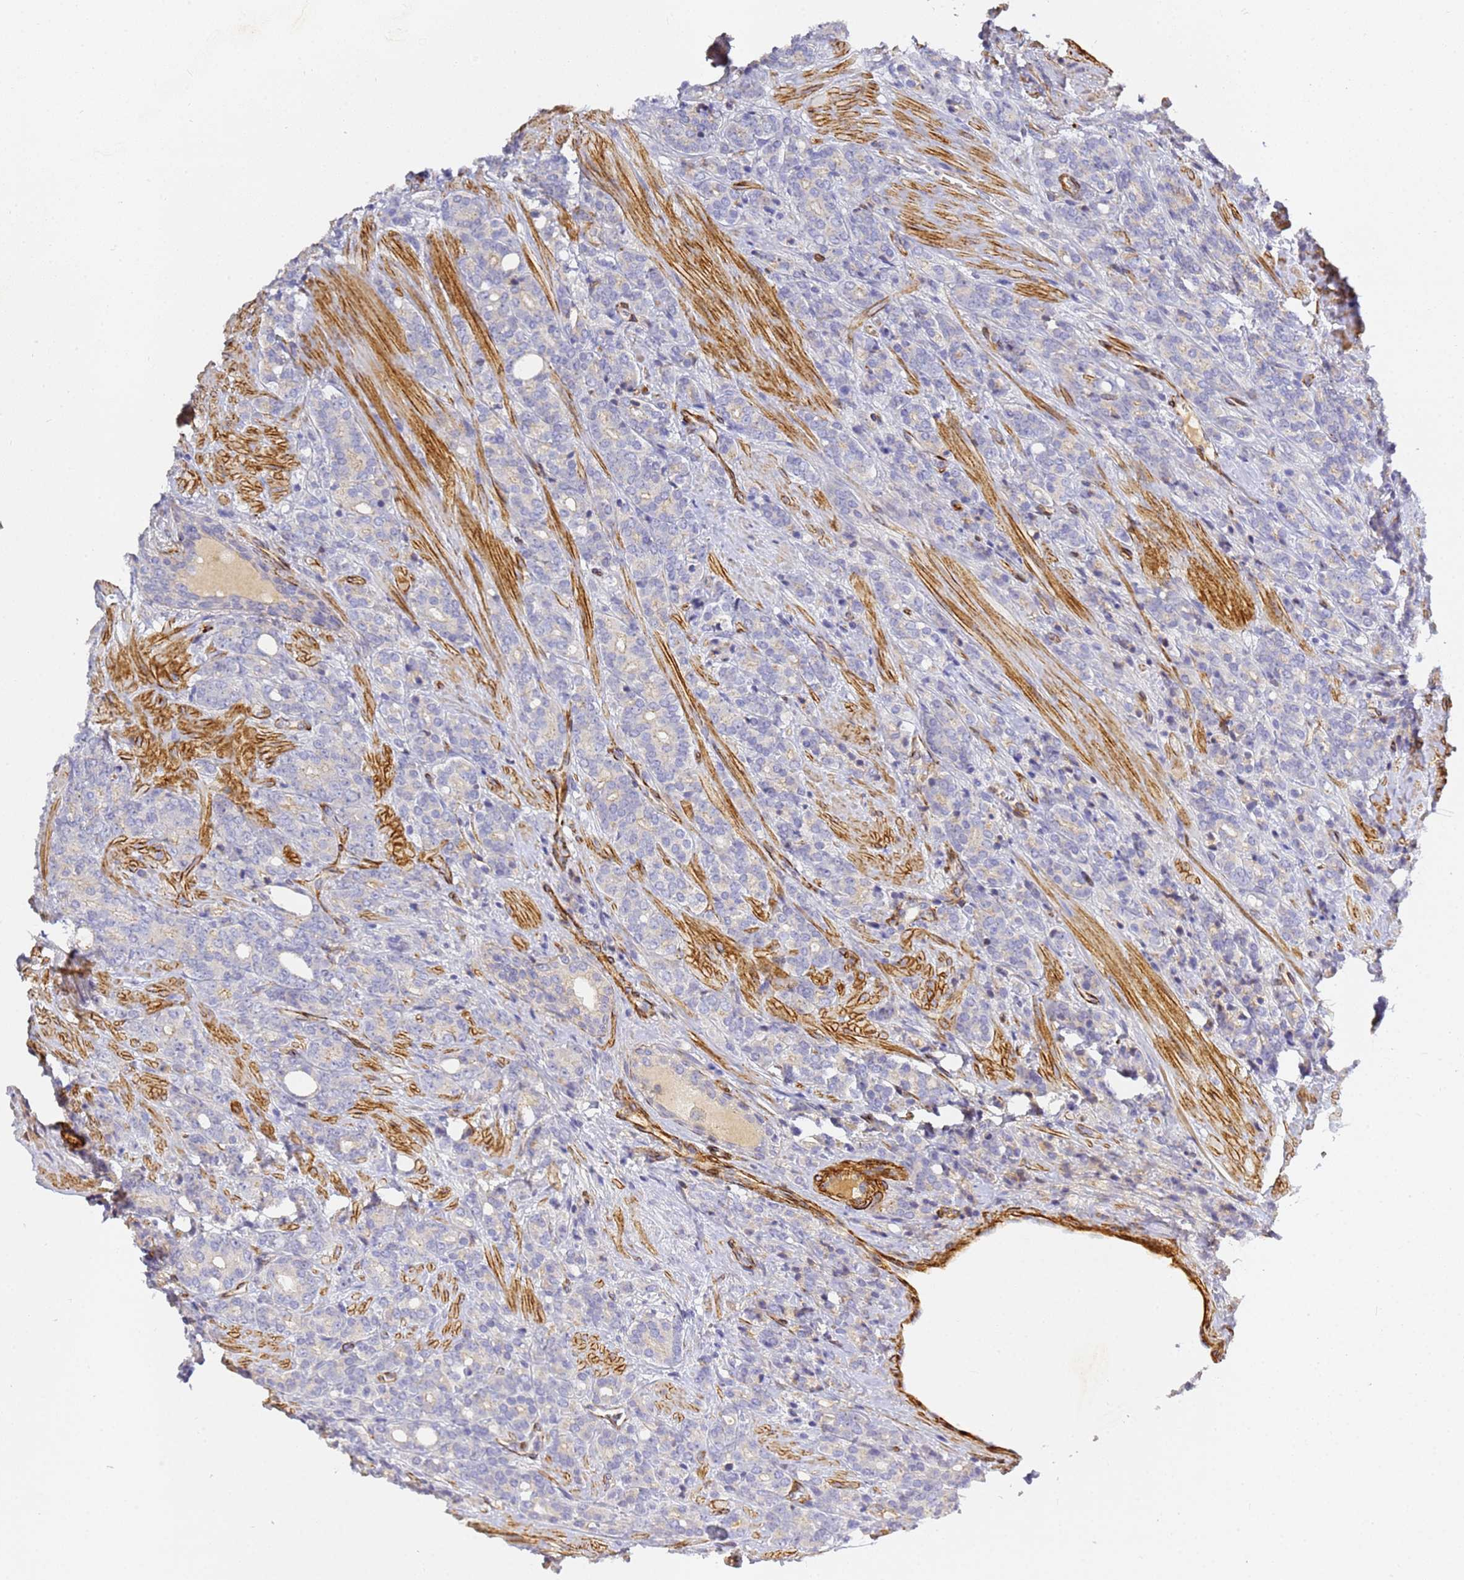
{"staining": {"intensity": "negative", "quantity": "none", "location": "none"}, "tissue": "prostate cancer", "cell_type": "Tumor cells", "image_type": "cancer", "snomed": [{"axis": "morphology", "description": "Adenocarcinoma, High grade"}, {"axis": "topography", "description": "Prostate"}], "caption": "The image displays no staining of tumor cells in prostate high-grade adenocarcinoma. (DAB (3,3'-diaminobenzidine) immunohistochemistry visualized using brightfield microscopy, high magnification).", "gene": "CFH", "patient": {"sex": "male", "age": 62}}